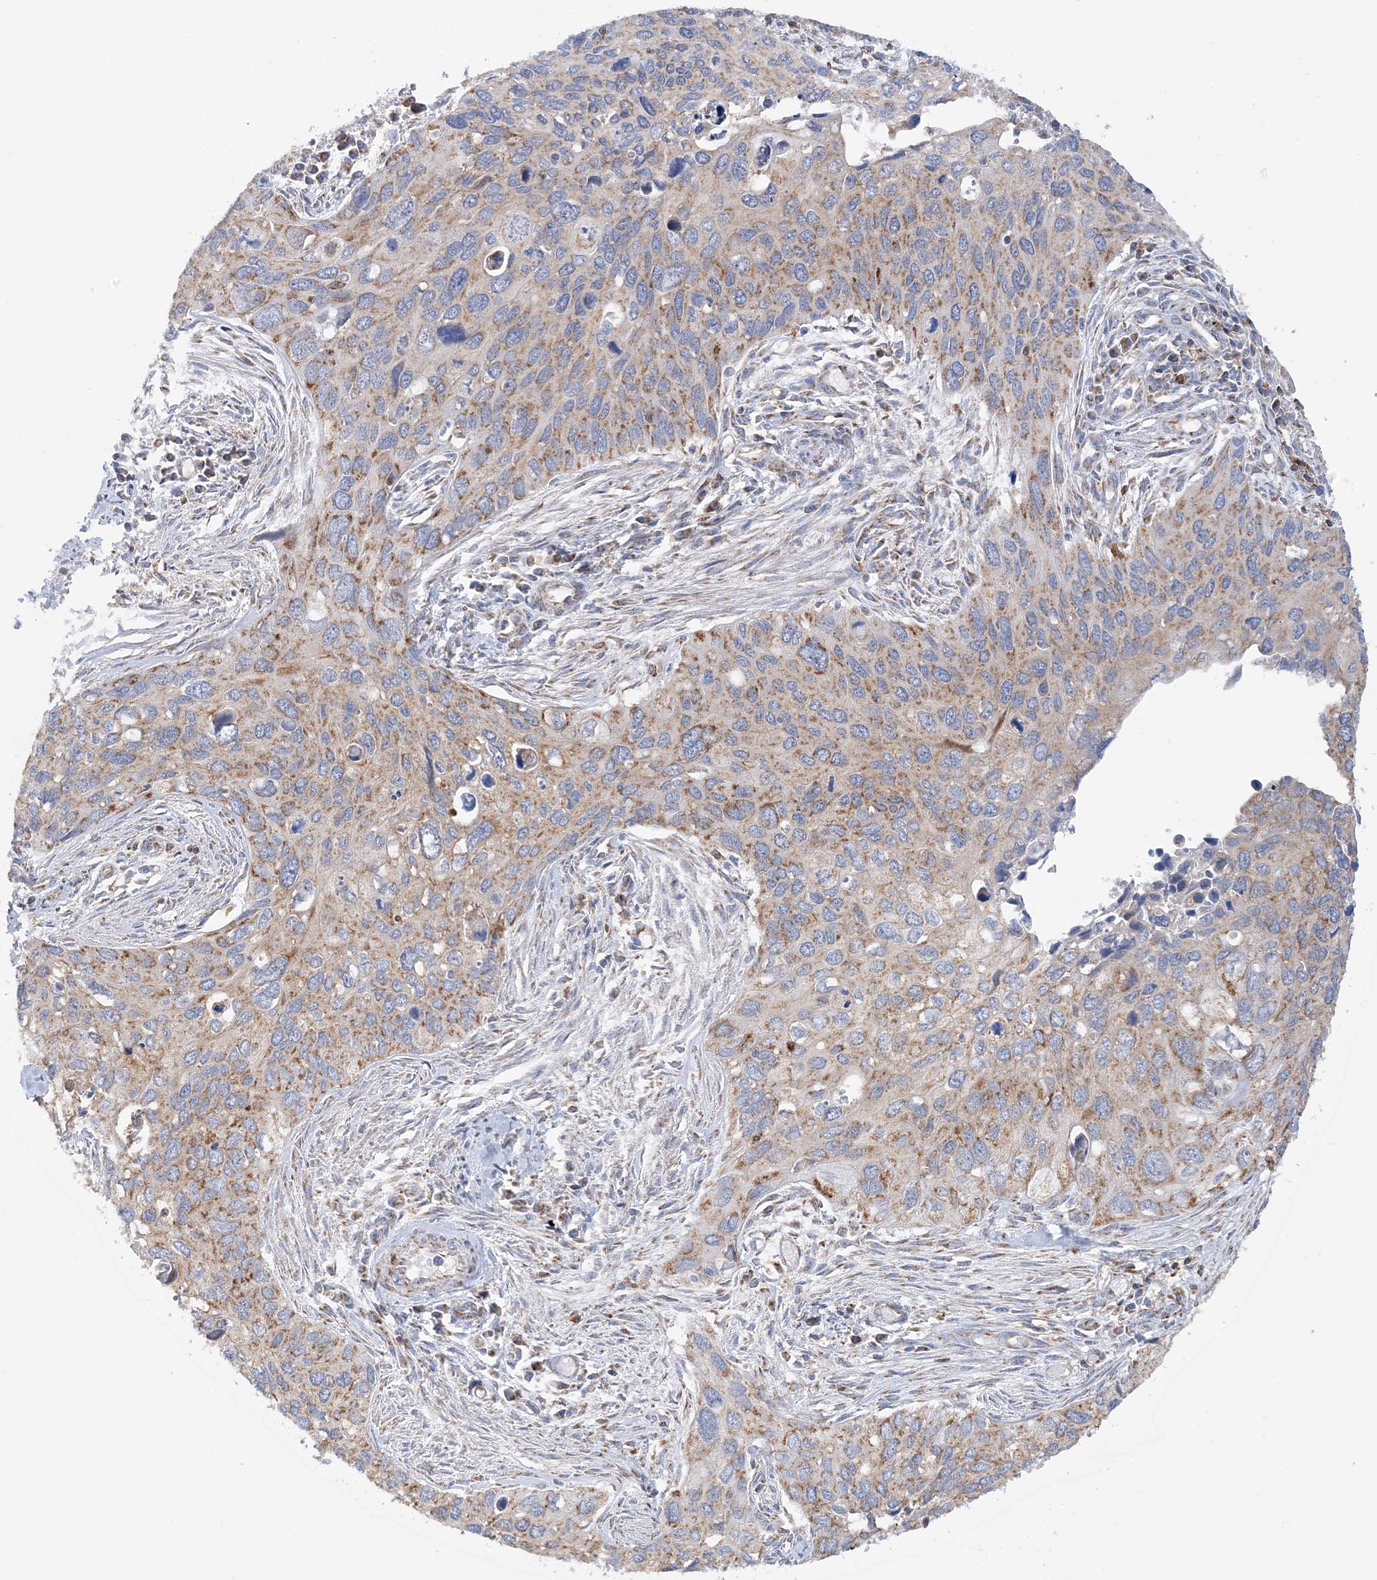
{"staining": {"intensity": "moderate", "quantity": ">75%", "location": "cytoplasmic/membranous"}, "tissue": "cervical cancer", "cell_type": "Tumor cells", "image_type": "cancer", "snomed": [{"axis": "morphology", "description": "Squamous cell carcinoma, NOS"}, {"axis": "topography", "description": "Cervix"}], "caption": "Immunohistochemical staining of cervical cancer (squamous cell carcinoma) demonstrates medium levels of moderate cytoplasmic/membranous expression in about >75% of tumor cells.", "gene": "TTC32", "patient": {"sex": "female", "age": 55}}